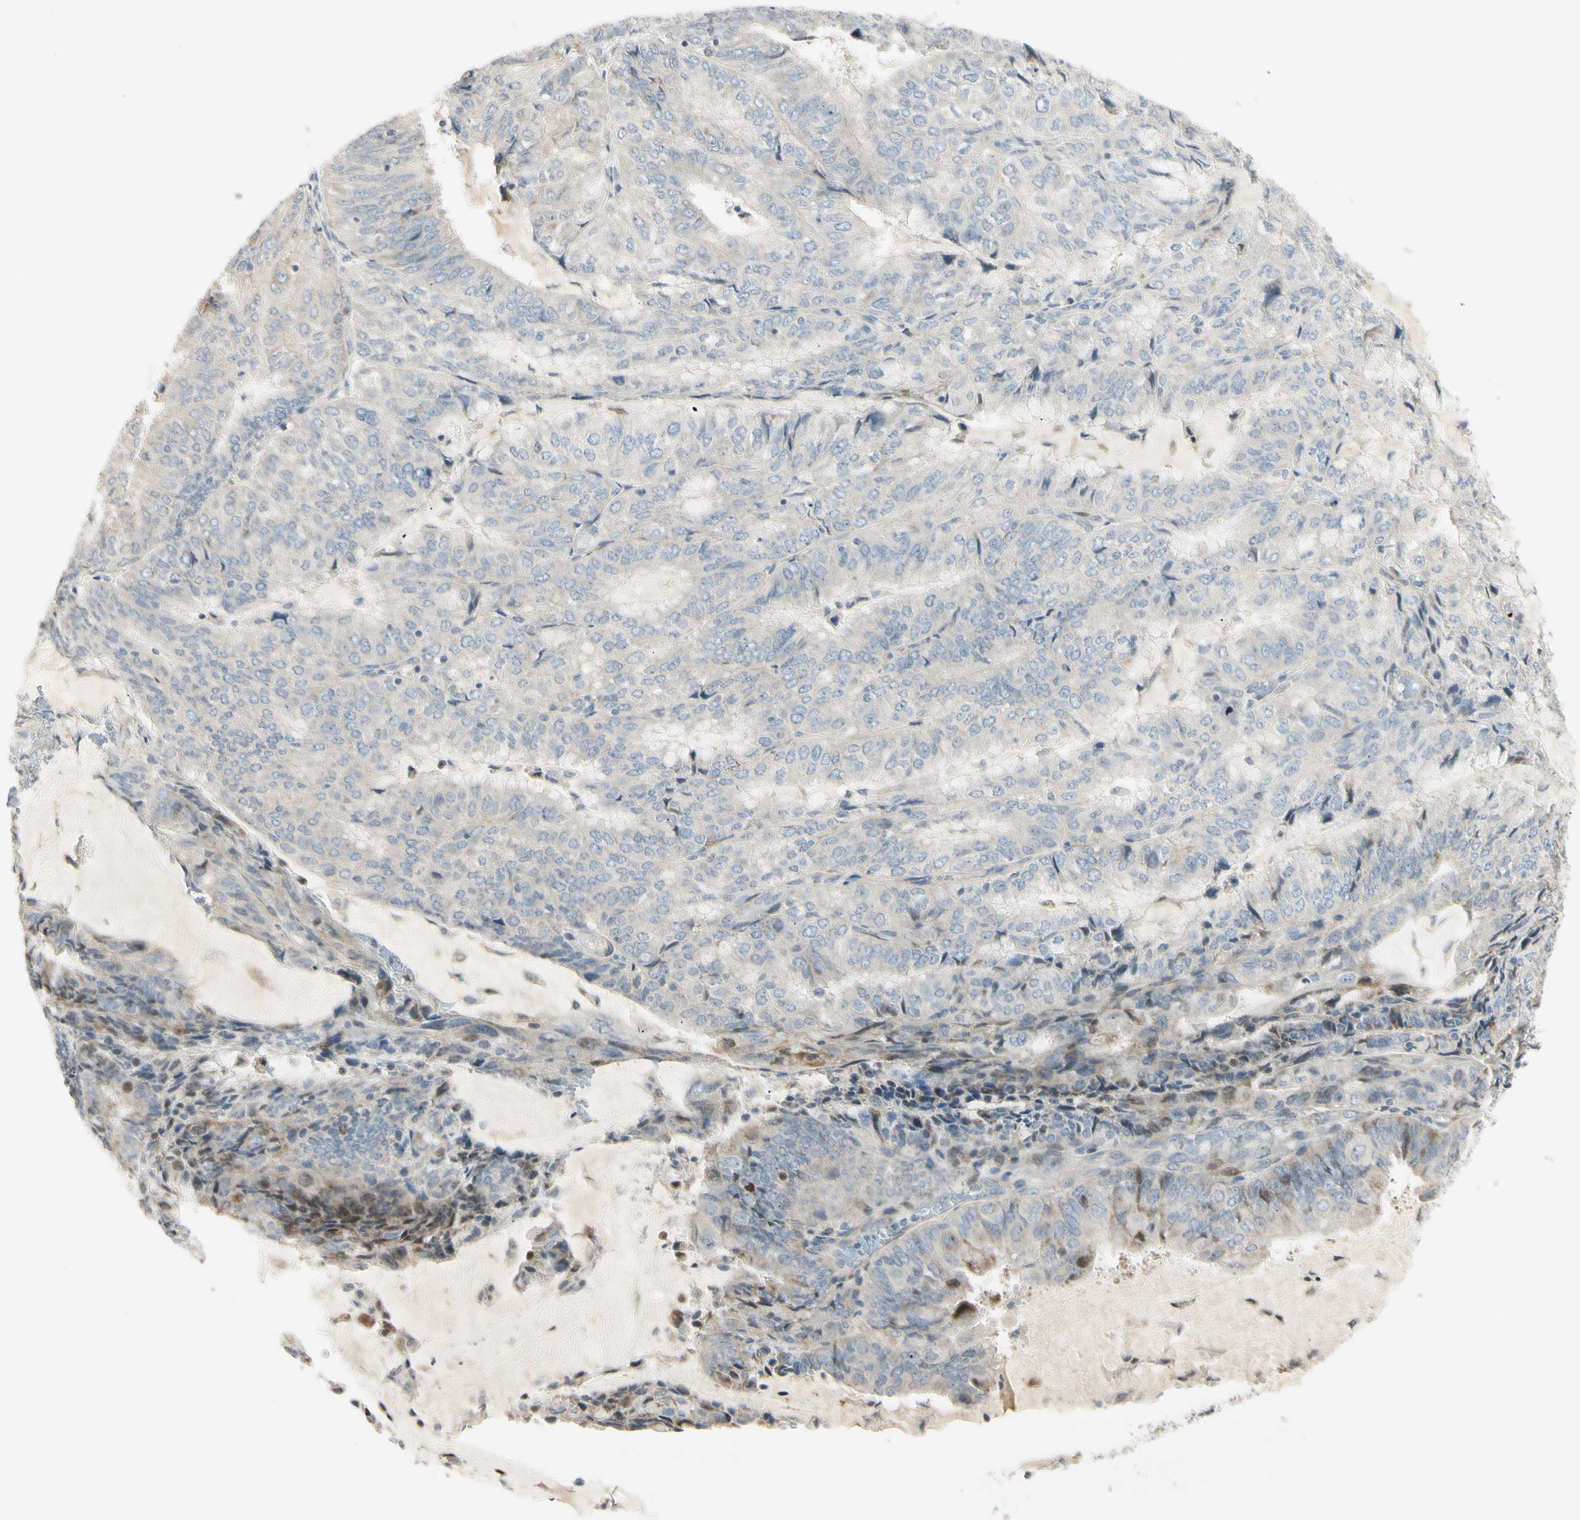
{"staining": {"intensity": "weak", "quantity": "<25%", "location": "nuclear"}, "tissue": "endometrial cancer", "cell_type": "Tumor cells", "image_type": "cancer", "snomed": [{"axis": "morphology", "description": "Adenocarcinoma, NOS"}, {"axis": "topography", "description": "Endometrium"}], "caption": "There is no significant expression in tumor cells of endometrial cancer.", "gene": "P4HA3", "patient": {"sex": "female", "age": 81}}